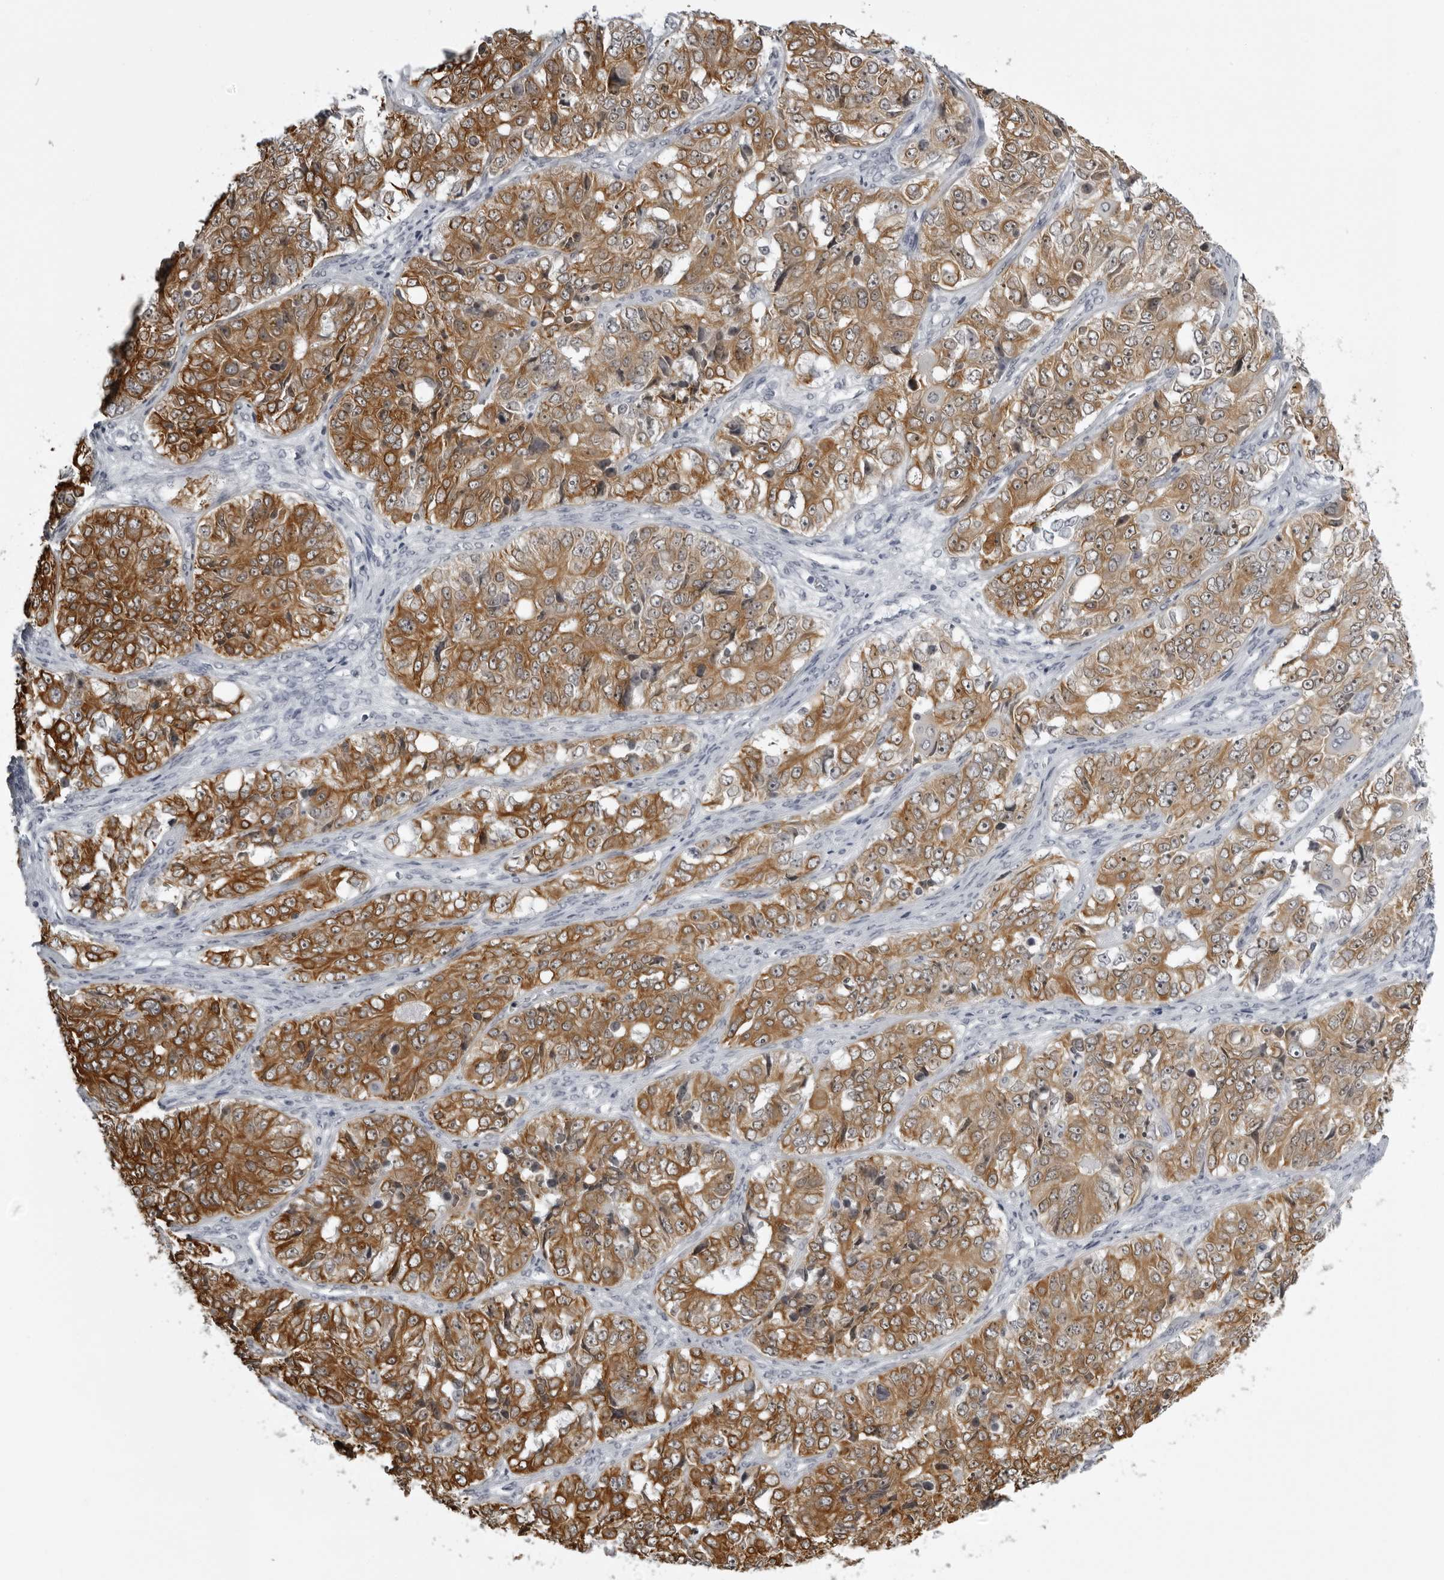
{"staining": {"intensity": "moderate", "quantity": ">75%", "location": "cytoplasmic/membranous"}, "tissue": "ovarian cancer", "cell_type": "Tumor cells", "image_type": "cancer", "snomed": [{"axis": "morphology", "description": "Carcinoma, endometroid"}, {"axis": "topography", "description": "Ovary"}], "caption": "An immunohistochemistry (IHC) image of neoplastic tissue is shown. Protein staining in brown shows moderate cytoplasmic/membranous positivity in ovarian cancer within tumor cells. (DAB (3,3'-diaminobenzidine) = brown stain, brightfield microscopy at high magnification).", "gene": "UROD", "patient": {"sex": "female", "age": 51}}